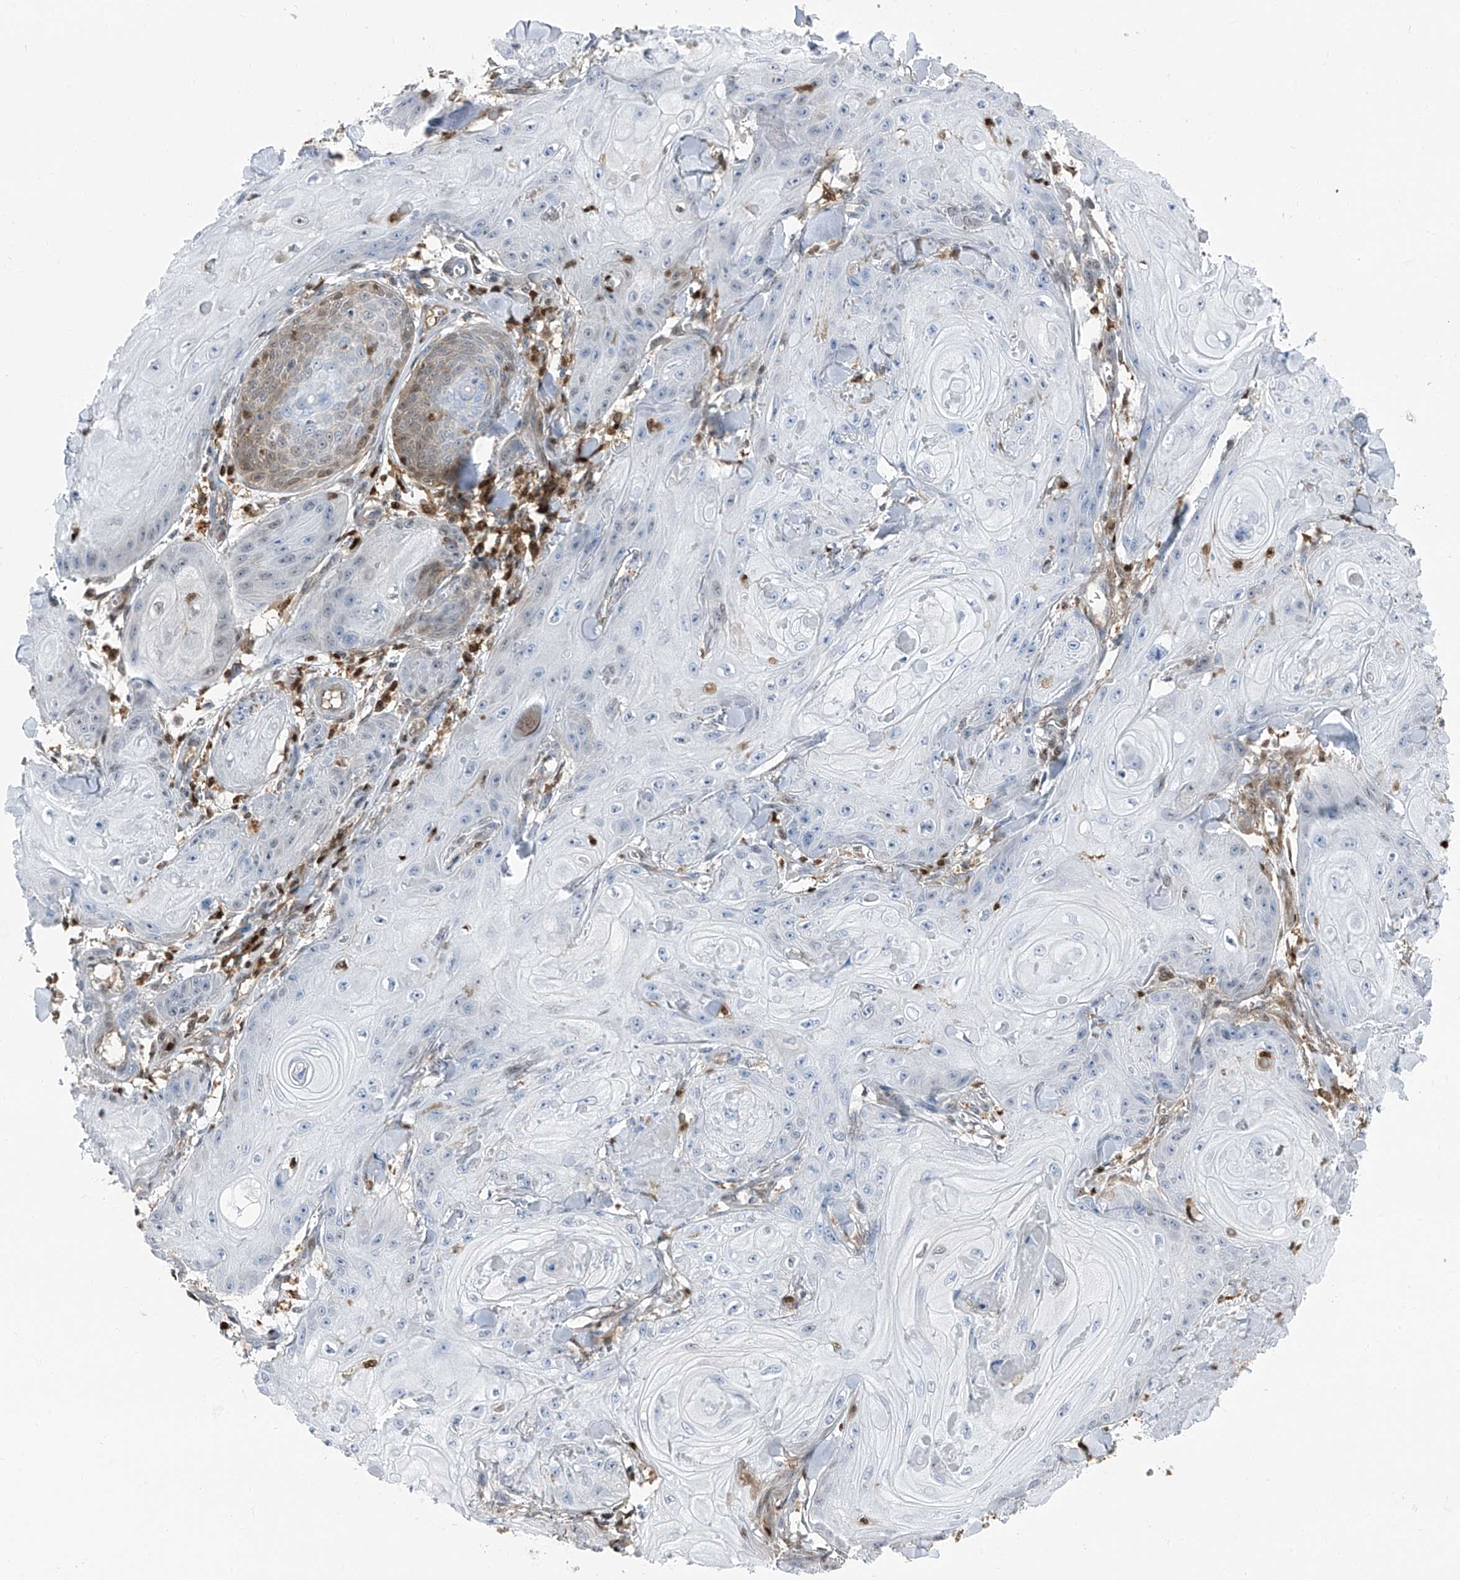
{"staining": {"intensity": "negative", "quantity": "none", "location": "none"}, "tissue": "skin cancer", "cell_type": "Tumor cells", "image_type": "cancer", "snomed": [{"axis": "morphology", "description": "Squamous cell carcinoma, NOS"}, {"axis": "topography", "description": "Skin"}], "caption": "Tumor cells are negative for protein expression in human squamous cell carcinoma (skin). (Brightfield microscopy of DAB (3,3'-diaminobenzidine) immunohistochemistry (IHC) at high magnification).", "gene": "PSMB10", "patient": {"sex": "male", "age": 74}}